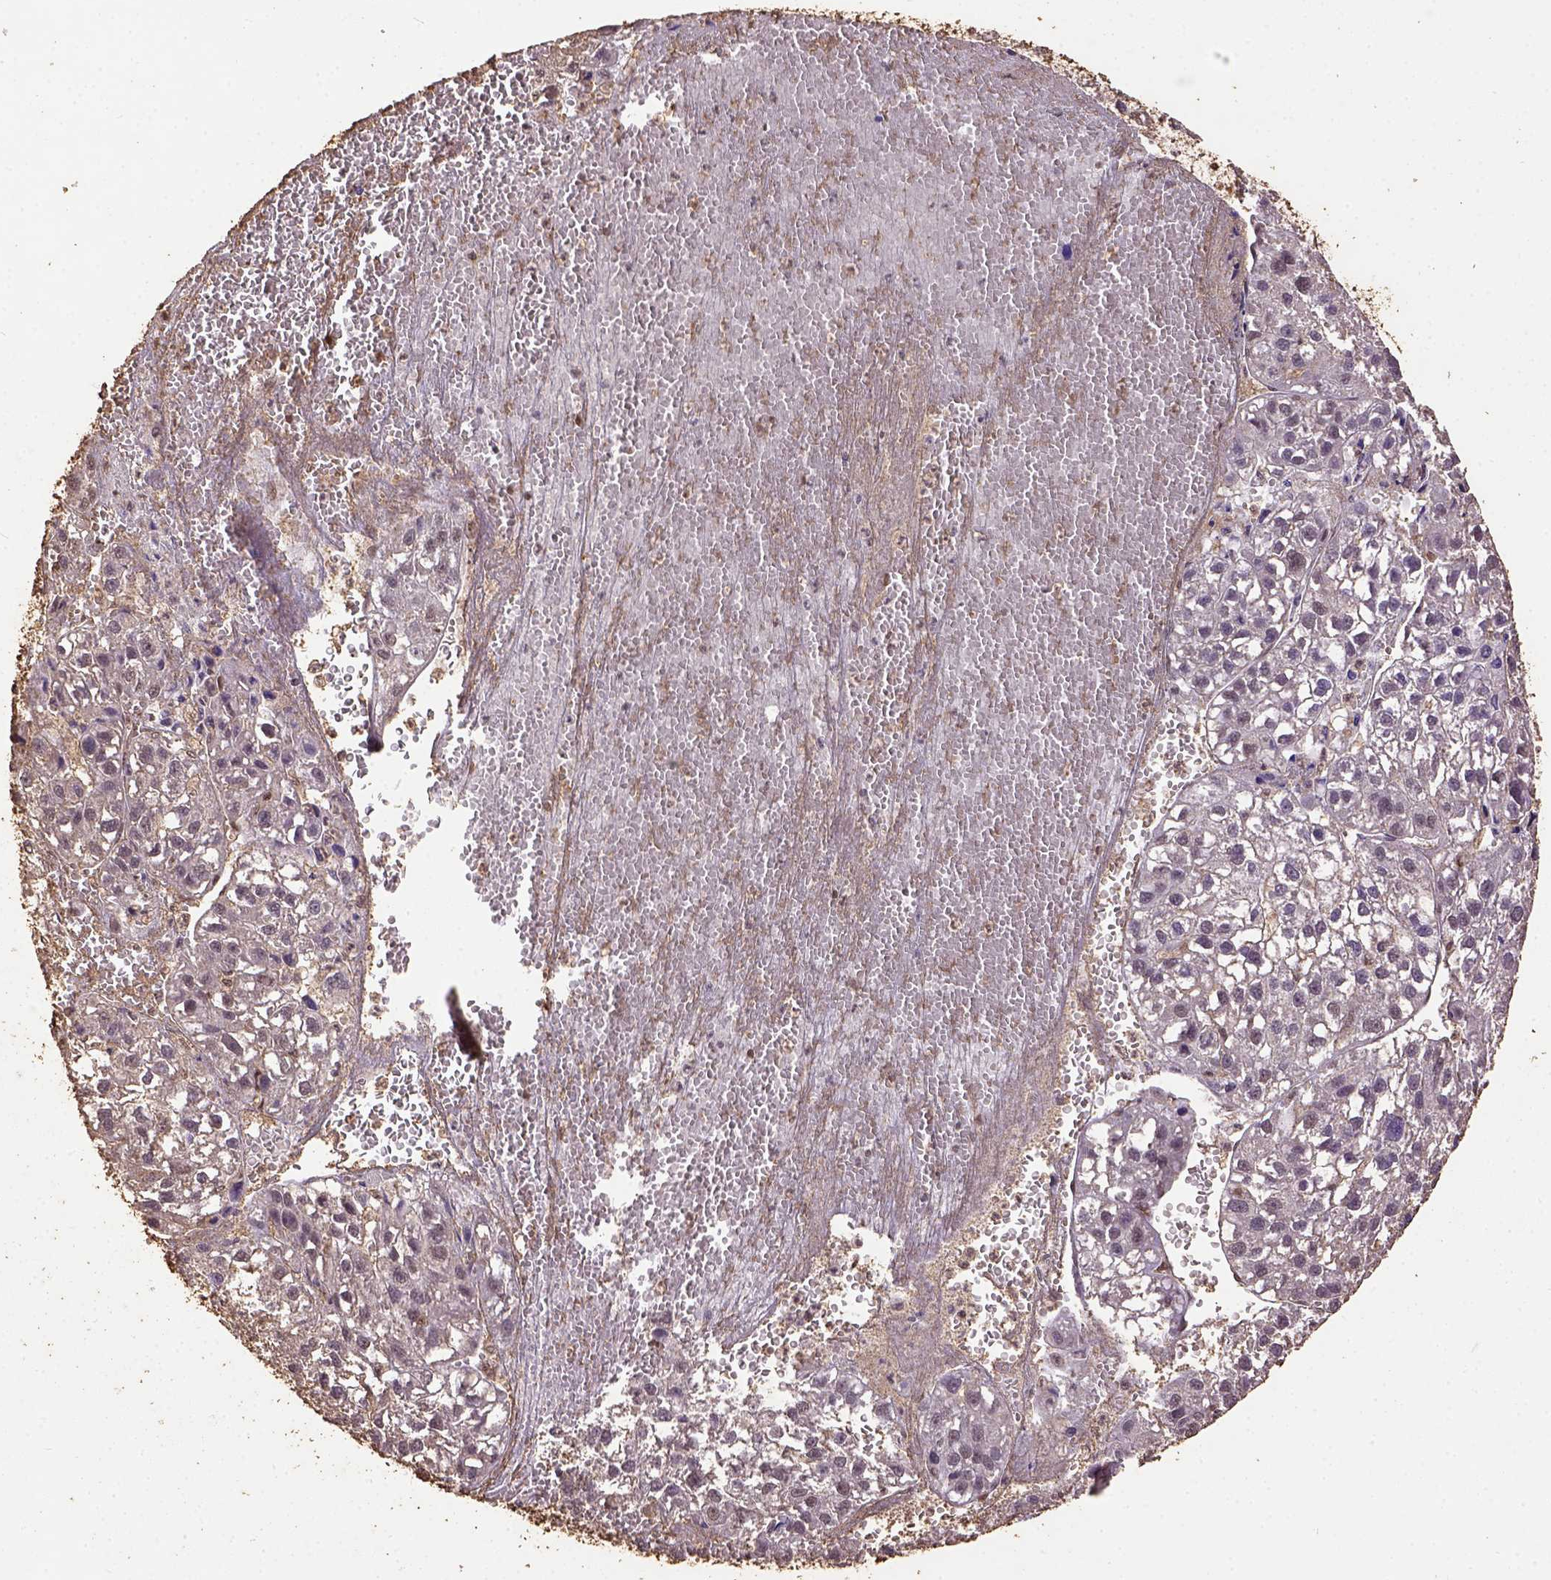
{"staining": {"intensity": "negative", "quantity": "none", "location": "none"}, "tissue": "liver cancer", "cell_type": "Tumor cells", "image_type": "cancer", "snomed": [{"axis": "morphology", "description": "Carcinoma, Hepatocellular, NOS"}, {"axis": "topography", "description": "Liver"}], "caption": "This is an immunohistochemistry image of human hepatocellular carcinoma (liver). There is no positivity in tumor cells.", "gene": "NACC1", "patient": {"sex": "female", "age": 70}}